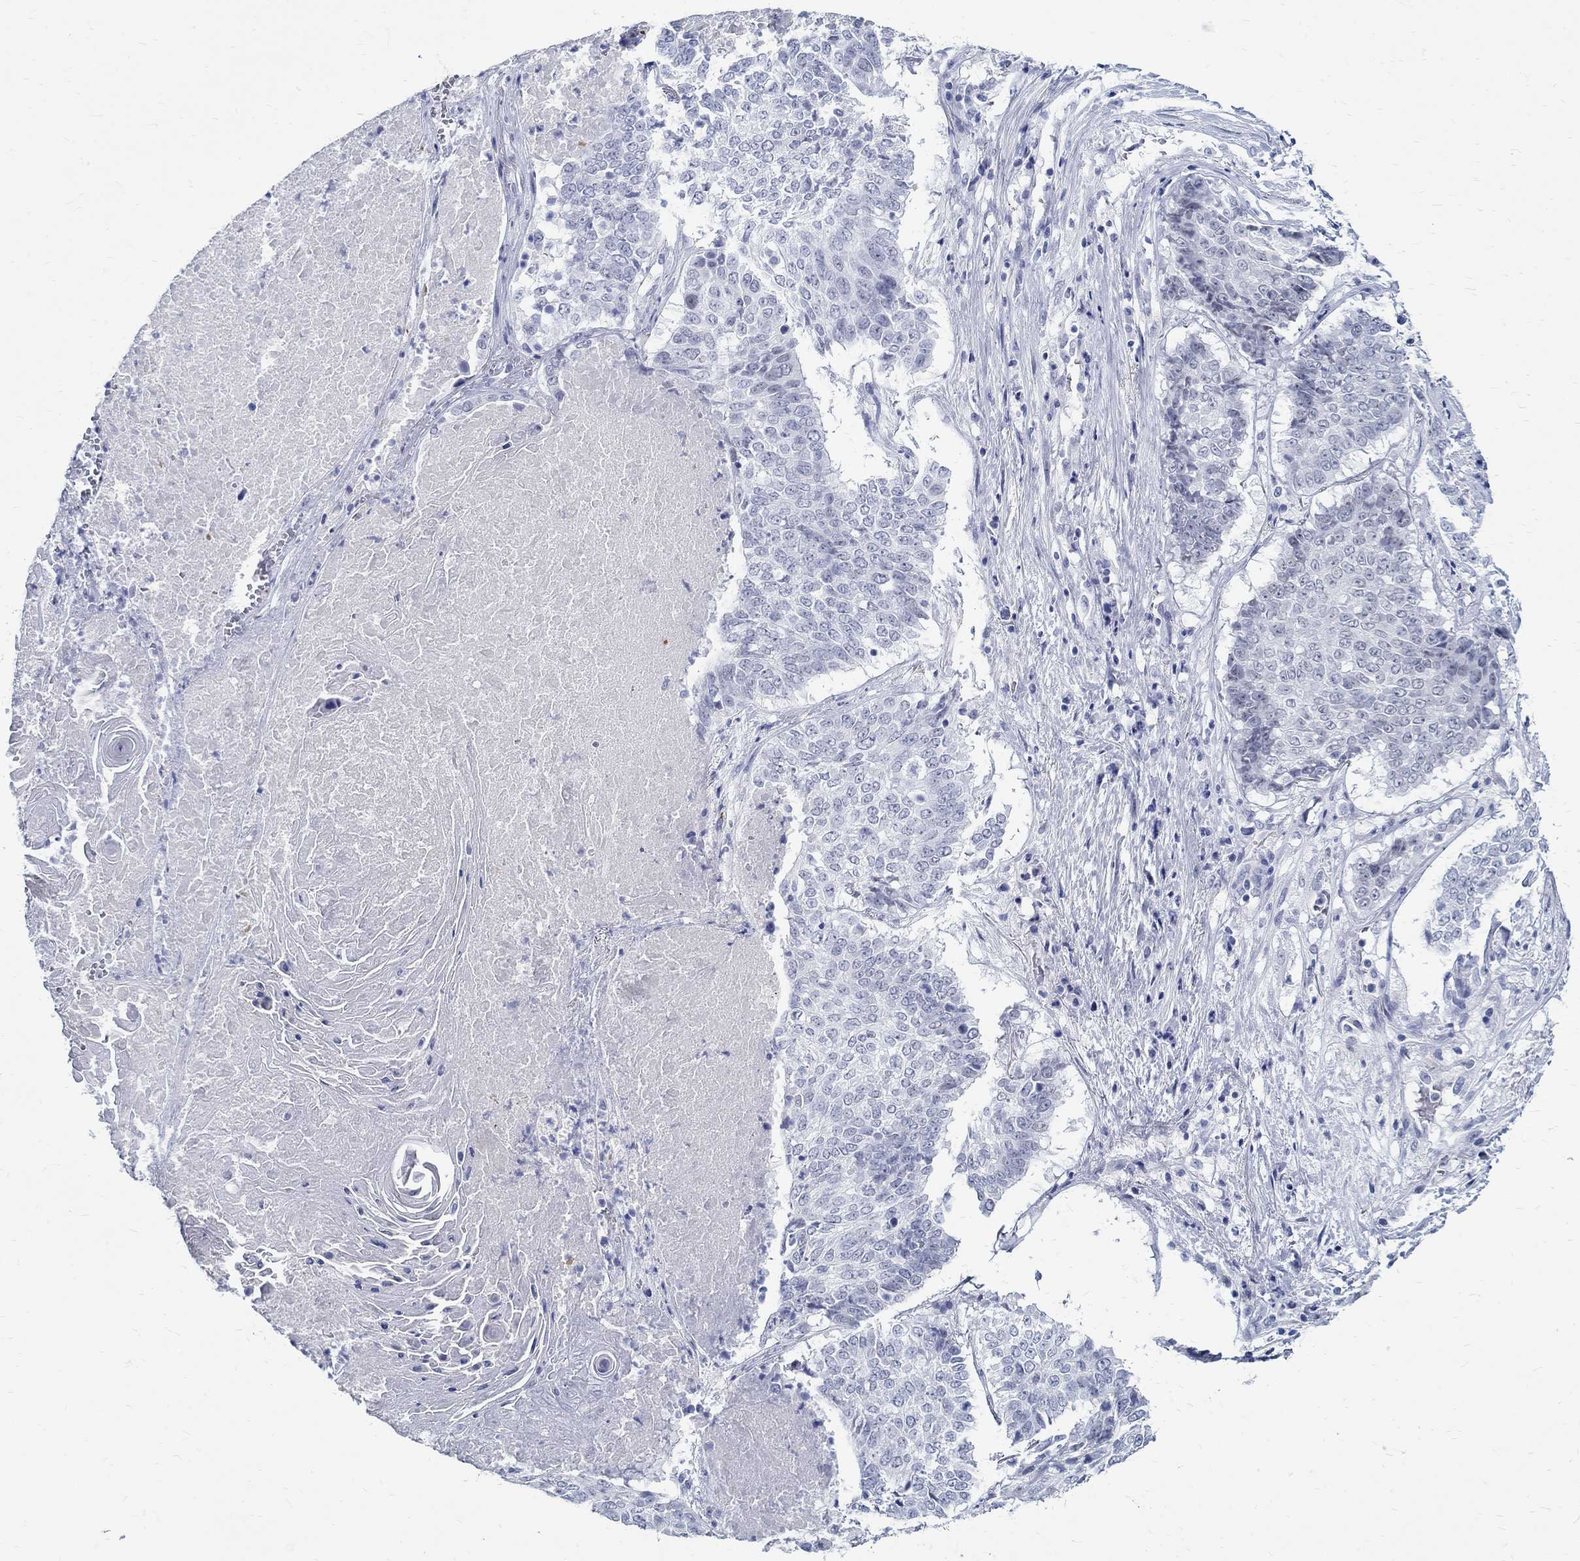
{"staining": {"intensity": "negative", "quantity": "none", "location": "none"}, "tissue": "lung cancer", "cell_type": "Tumor cells", "image_type": "cancer", "snomed": [{"axis": "morphology", "description": "Squamous cell carcinoma, NOS"}, {"axis": "topography", "description": "Lung"}], "caption": "Tumor cells show no significant protein expression in lung cancer (squamous cell carcinoma). (Brightfield microscopy of DAB IHC at high magnification).", "gene": "BSPRY", "patient": {"sex": "male", "age": 64}}